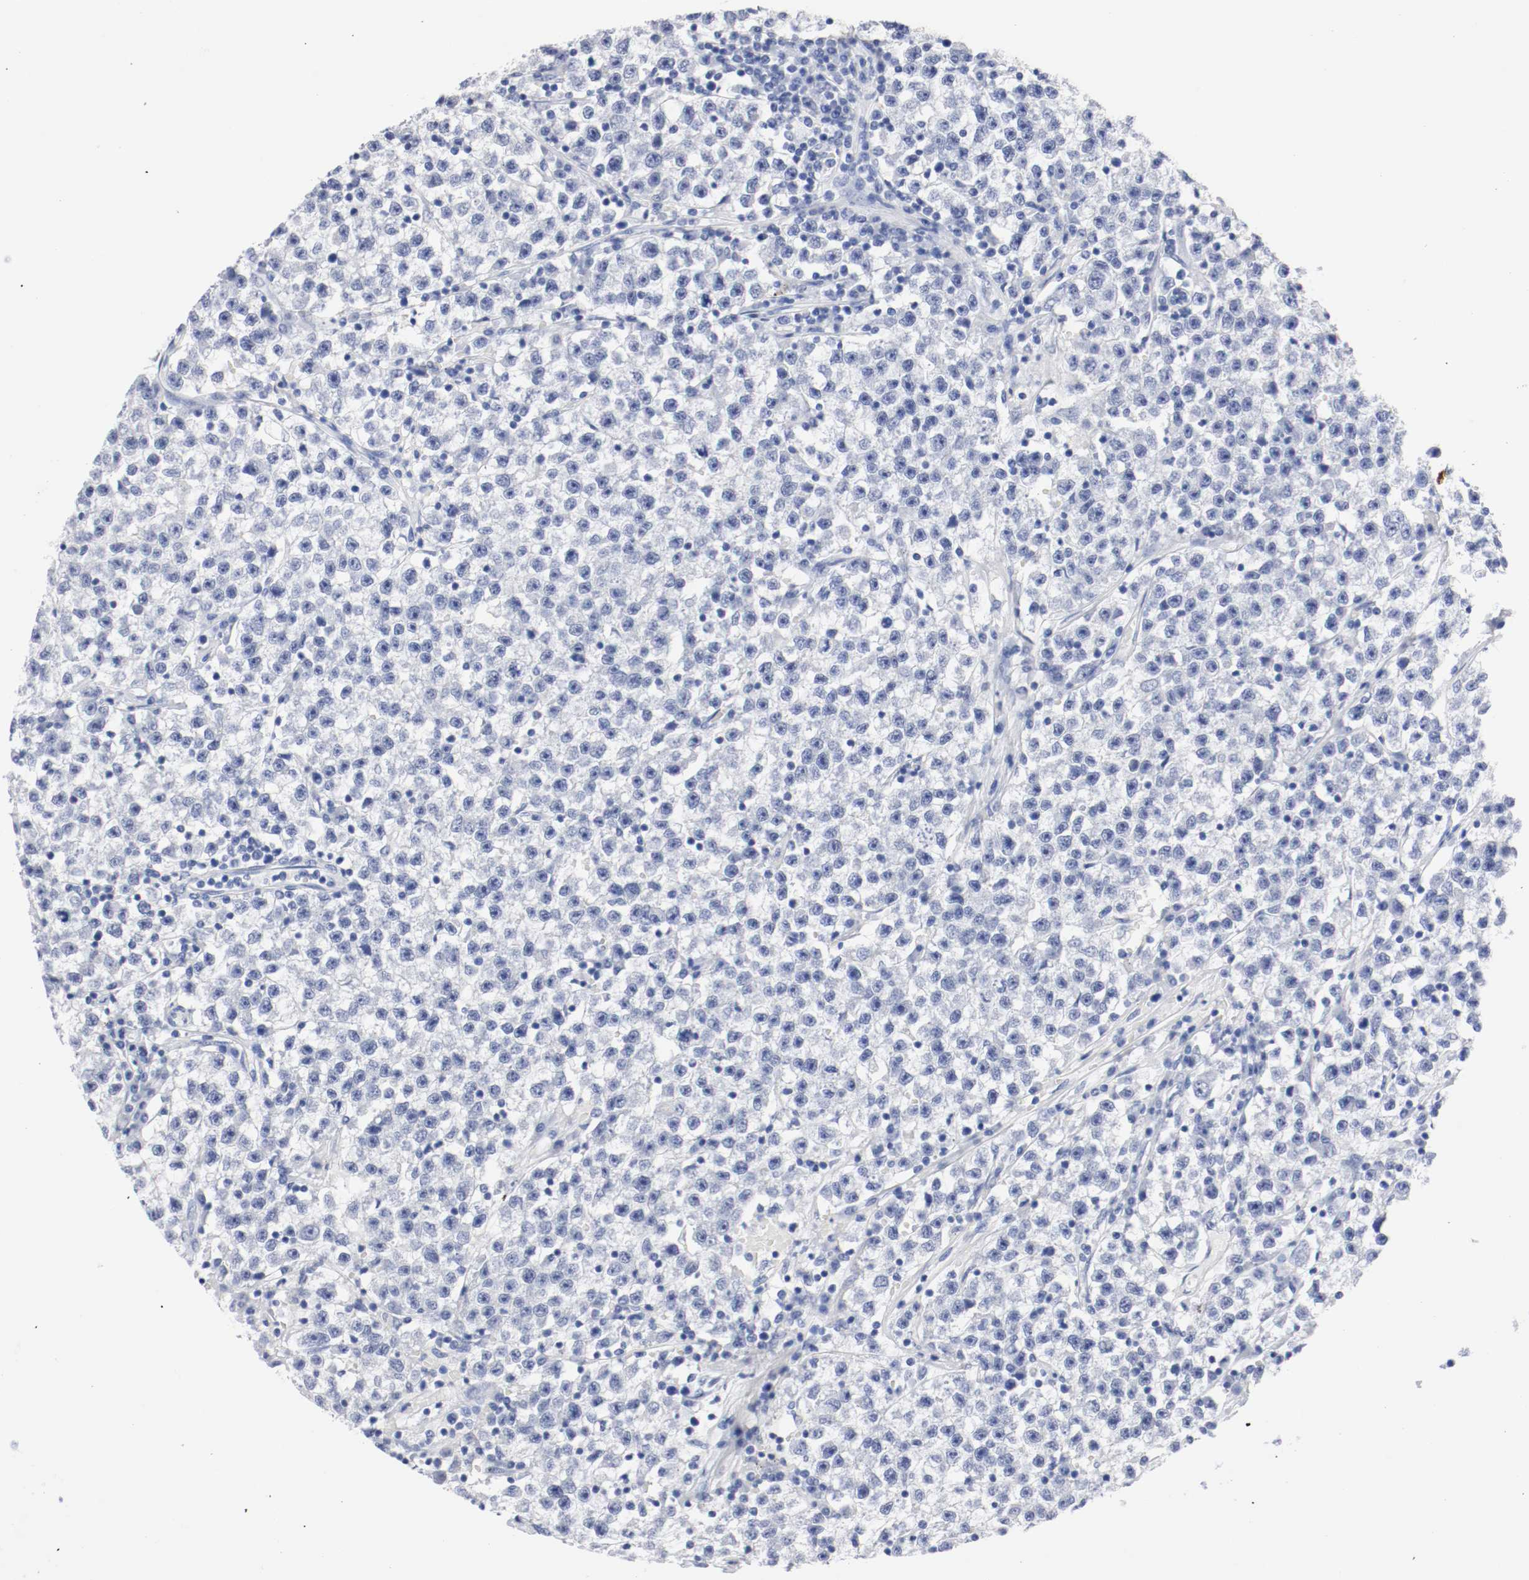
{"staining": {"intensity": "negative", "quantity": "none", "location": "none"}, "tissue": "testis cancer", "cell_type": "Tumor cells", "image_type": "cancer", "snomed": [{"axis": "morphology", "description": "Seminoma, NOS"}, {"axis": "topography", "description": "Testis"}], "caption": "Immunohistochemical staining of human seminoma (testis) exhibits no significant staining in tumor cells.", "gene": "GAD1", "patient": {"sex": "male", "age": 22}}